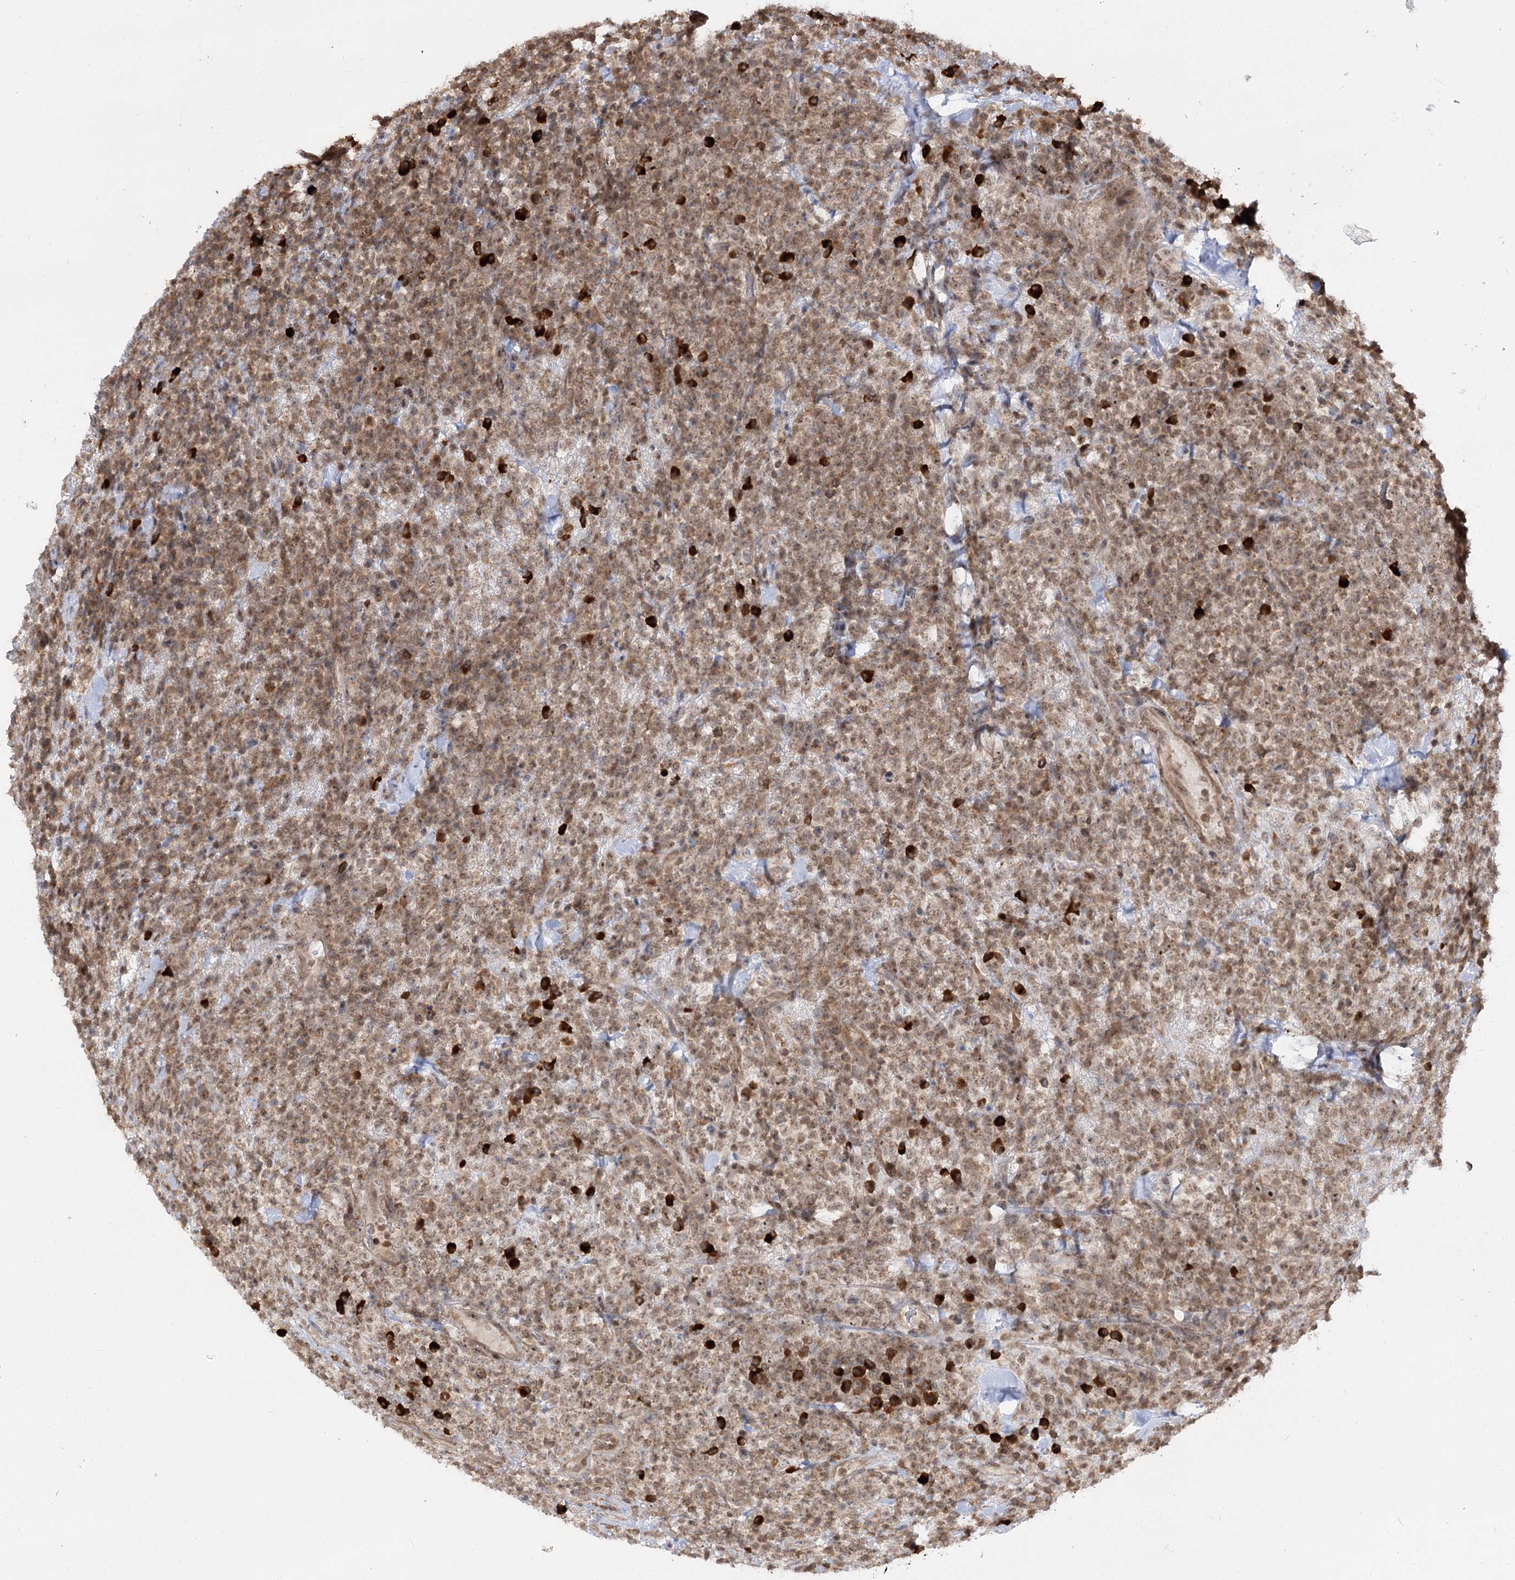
{"staining": {"intensity": "weak", "quantity": ">75%", "location": "cytoplasmic/membranous"}, "tissue": "lymphoma", "cell_type": "Tumor cells", "image_type": "cancer", "snomed": [{"axis": "morphology", "description": "Malignant lymphoma, non-Hodgkin's type, High grade"}, {"axis": "topography", "description": "Colon"}], "caption": "IHC staining of lymphoma, which displays low levels of weak cytoplasmic/membranous staining in approximately >75% of tumor cells indicating weak cytoplasmic/membranous protein positivity. The staining was performed using DAB (3,3'-diaminobenzidine) (brown) for protein detection and nuclei were counterstained in hematoxylin (blue).", "gene": "SYTL1", "patient": {"sex": "female", "age": 53}}